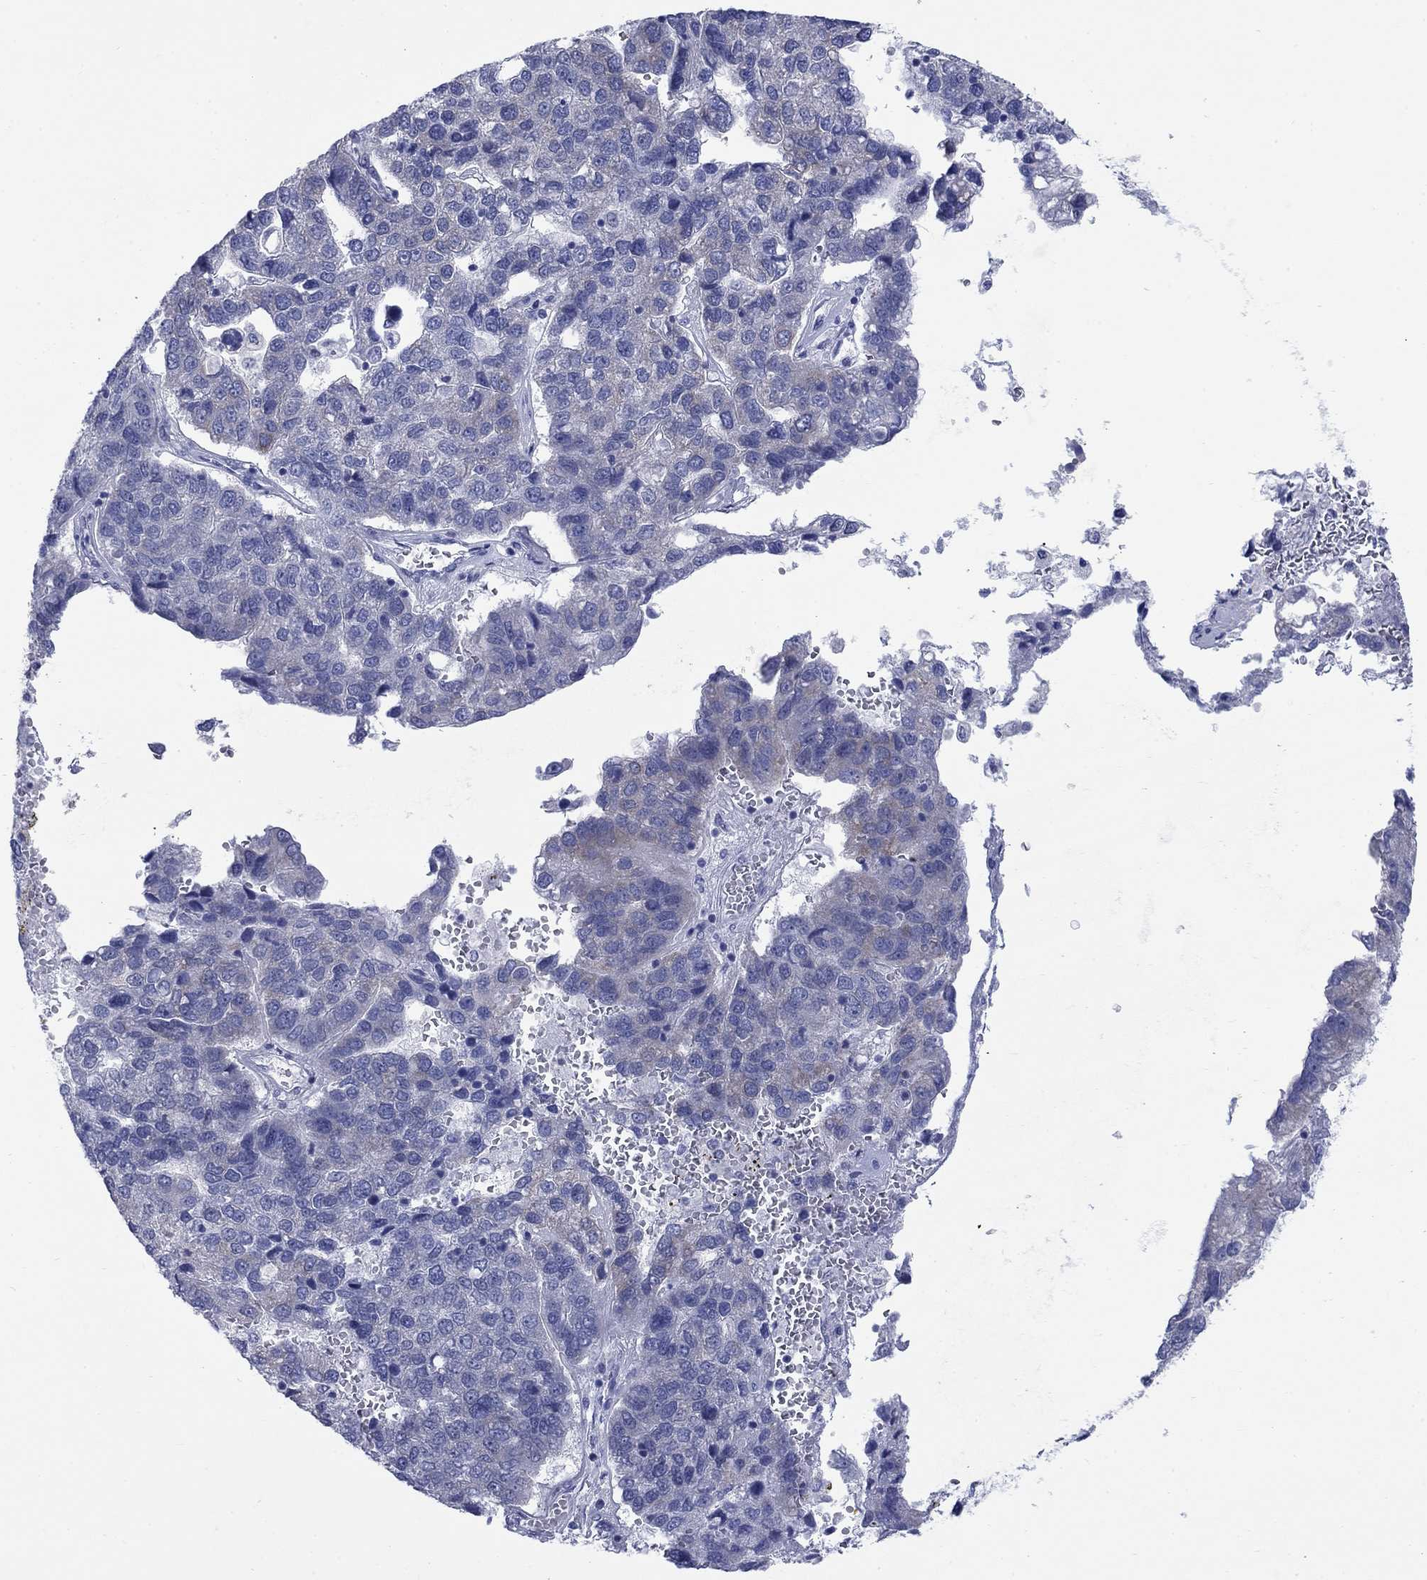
{"staining": {"intensity": "weak", "quantity": "<25%", "location": "cytoplasmic/membranous"}, "tissue": "pancreatic cancer", "cell_type": "Tumor cells", "image_type": "cancer", "snomed": [{"axis": "morphology", "description": "Adenocarcinoma, NOS"}, {"axis": "topography", "description": "Pancreas"}], "caption": "High magnification brightfield microscopy of pancreatic adenocarcinoma stained with DAB (brown) and counterstained with hematoxylin (blue): tumor cells show no significant positivity.", "gene": "IGF2BP3", "patient": {"sex": "female", "age": 61}}